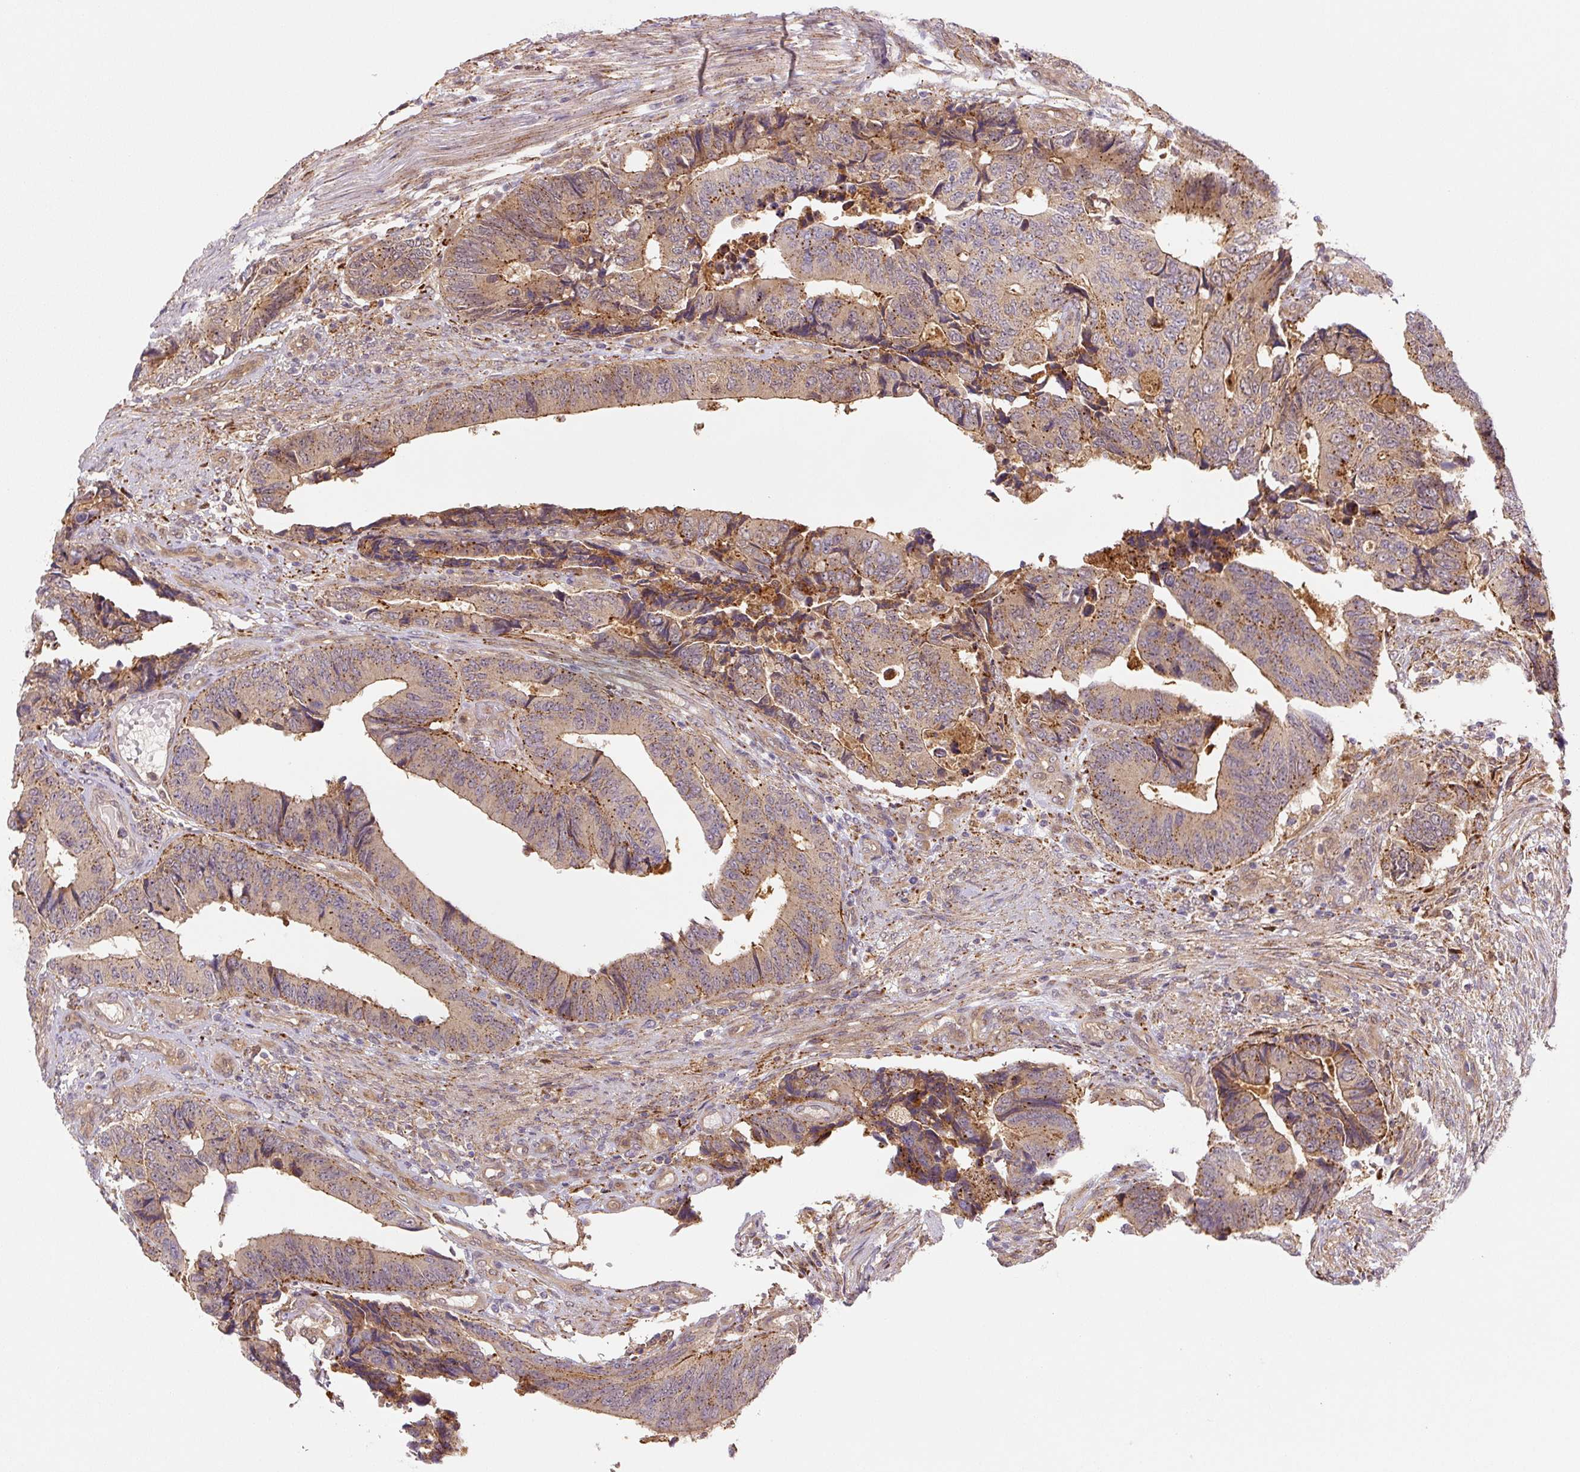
{"staining": {"intensity": "moderate", "quantity": ">75%", "location": "cytoplasmic/membranous"}, "tissue": "colorectal cancer", "cell_type": "Tumor cells", "image_type": "cancer", "snomed": [{"axis": "morphology", "description": "Adenocarcinoma, NOS"}, {"axis": "topography", "description": "Colon"}], "caption": "Brown immunohistochemical staining in colorectal cancer displays moderate cytoplasmic/membranous positivity in about >75% of tumor cells.", "gene": "ZSWIM7", "patient": {"sex": "male", "age": 87}}